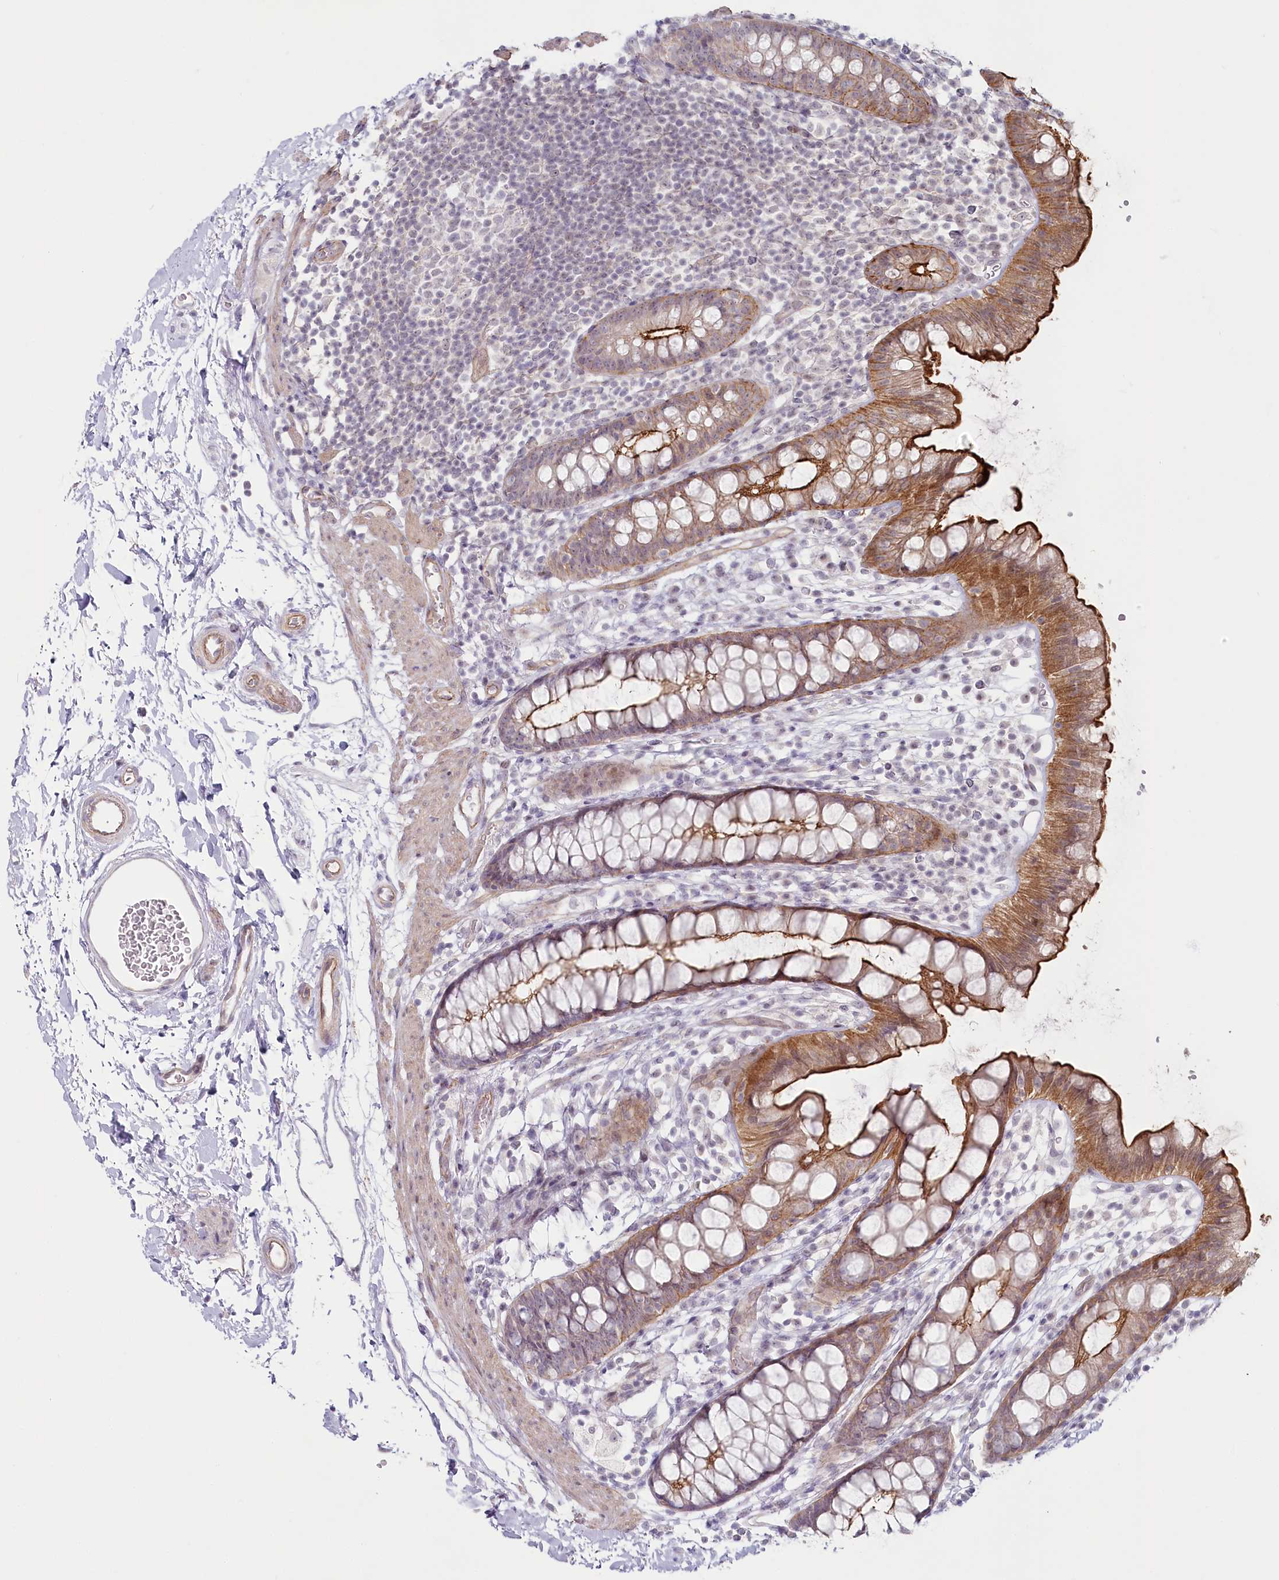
{"staining": {"intensity": "strong", "quantity": "25%-75%", "location": "cytoplasmic/membranous"}, "tissue": "rectum", "cell_type": "Glandular cells", "image_type": "normal", "snomed": [{"axis": "morphology", "description": "Normal tissue, NOS"}, {"axis": "topography", "description": "Rectum"}], "caption": "Immunohistochemical staining of benign rectum reveals strong cytoplasmic/membranous protein expression in approximately 25%-75% of glandular cells. Immunohistochemistry stains the protein of interest in brown and the nuclei are stained blue.", "gene": "ABHD8", "patient": {"sex": "female", "age": 65}}